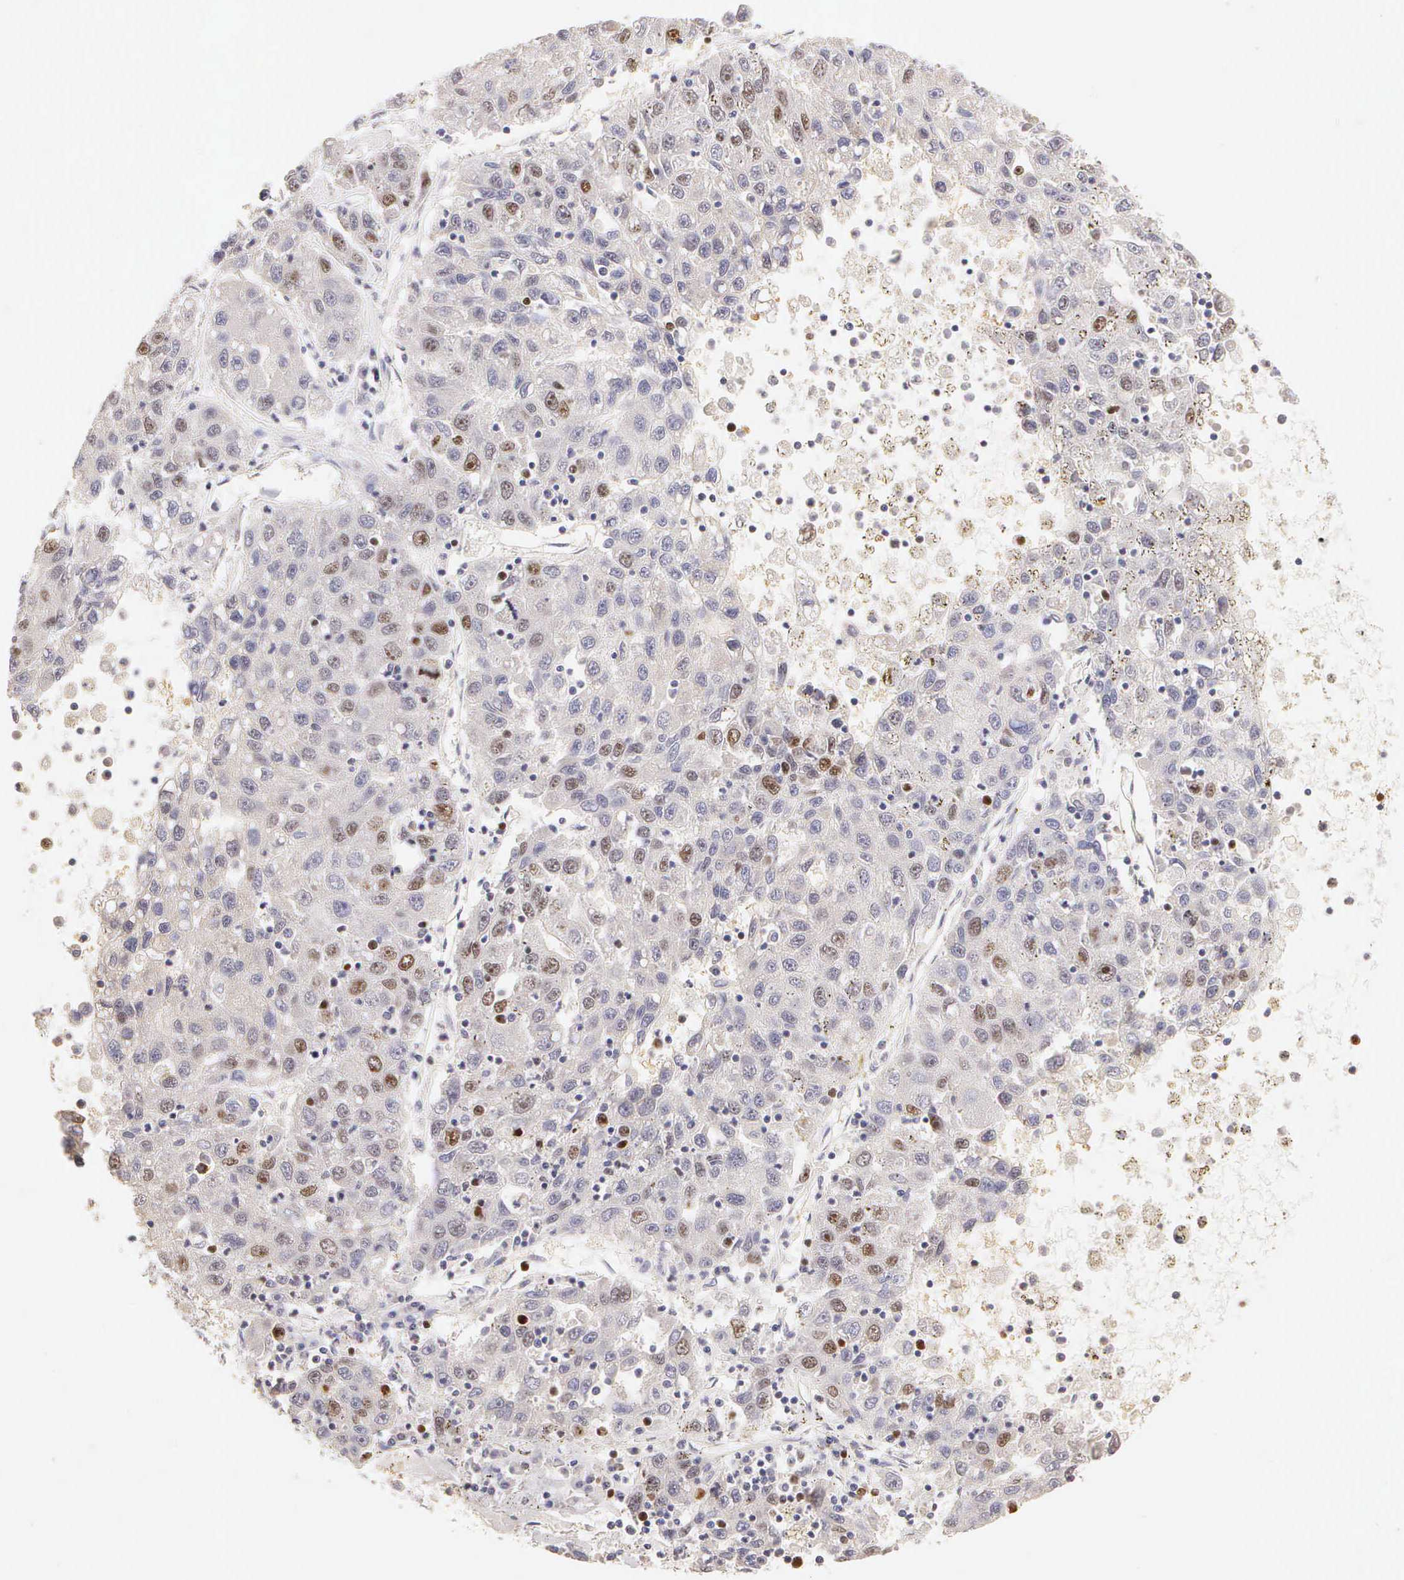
{"staining": {"intensity": "moderate", "quantity": "<25%", "location": "nuclear"}, "tissue": "liver cancer", "cell_type": "Tumor cells", "image_type": "cancer", "snomed": [{"axis": "morphology", "description": "Carcinoma, Hepatocellular, NOS"}, {"axis": "topography", "description": "Liver"}], "caption": "Protein positivity by immunohistochemistry displays moderate nuclear staining in about <25% of tumor cells in liver cancer. (DAB IHC with brightfield microscopy, high magnification).", "gene": "MKI67", "patient": {"sex": "male", "age": 49}}